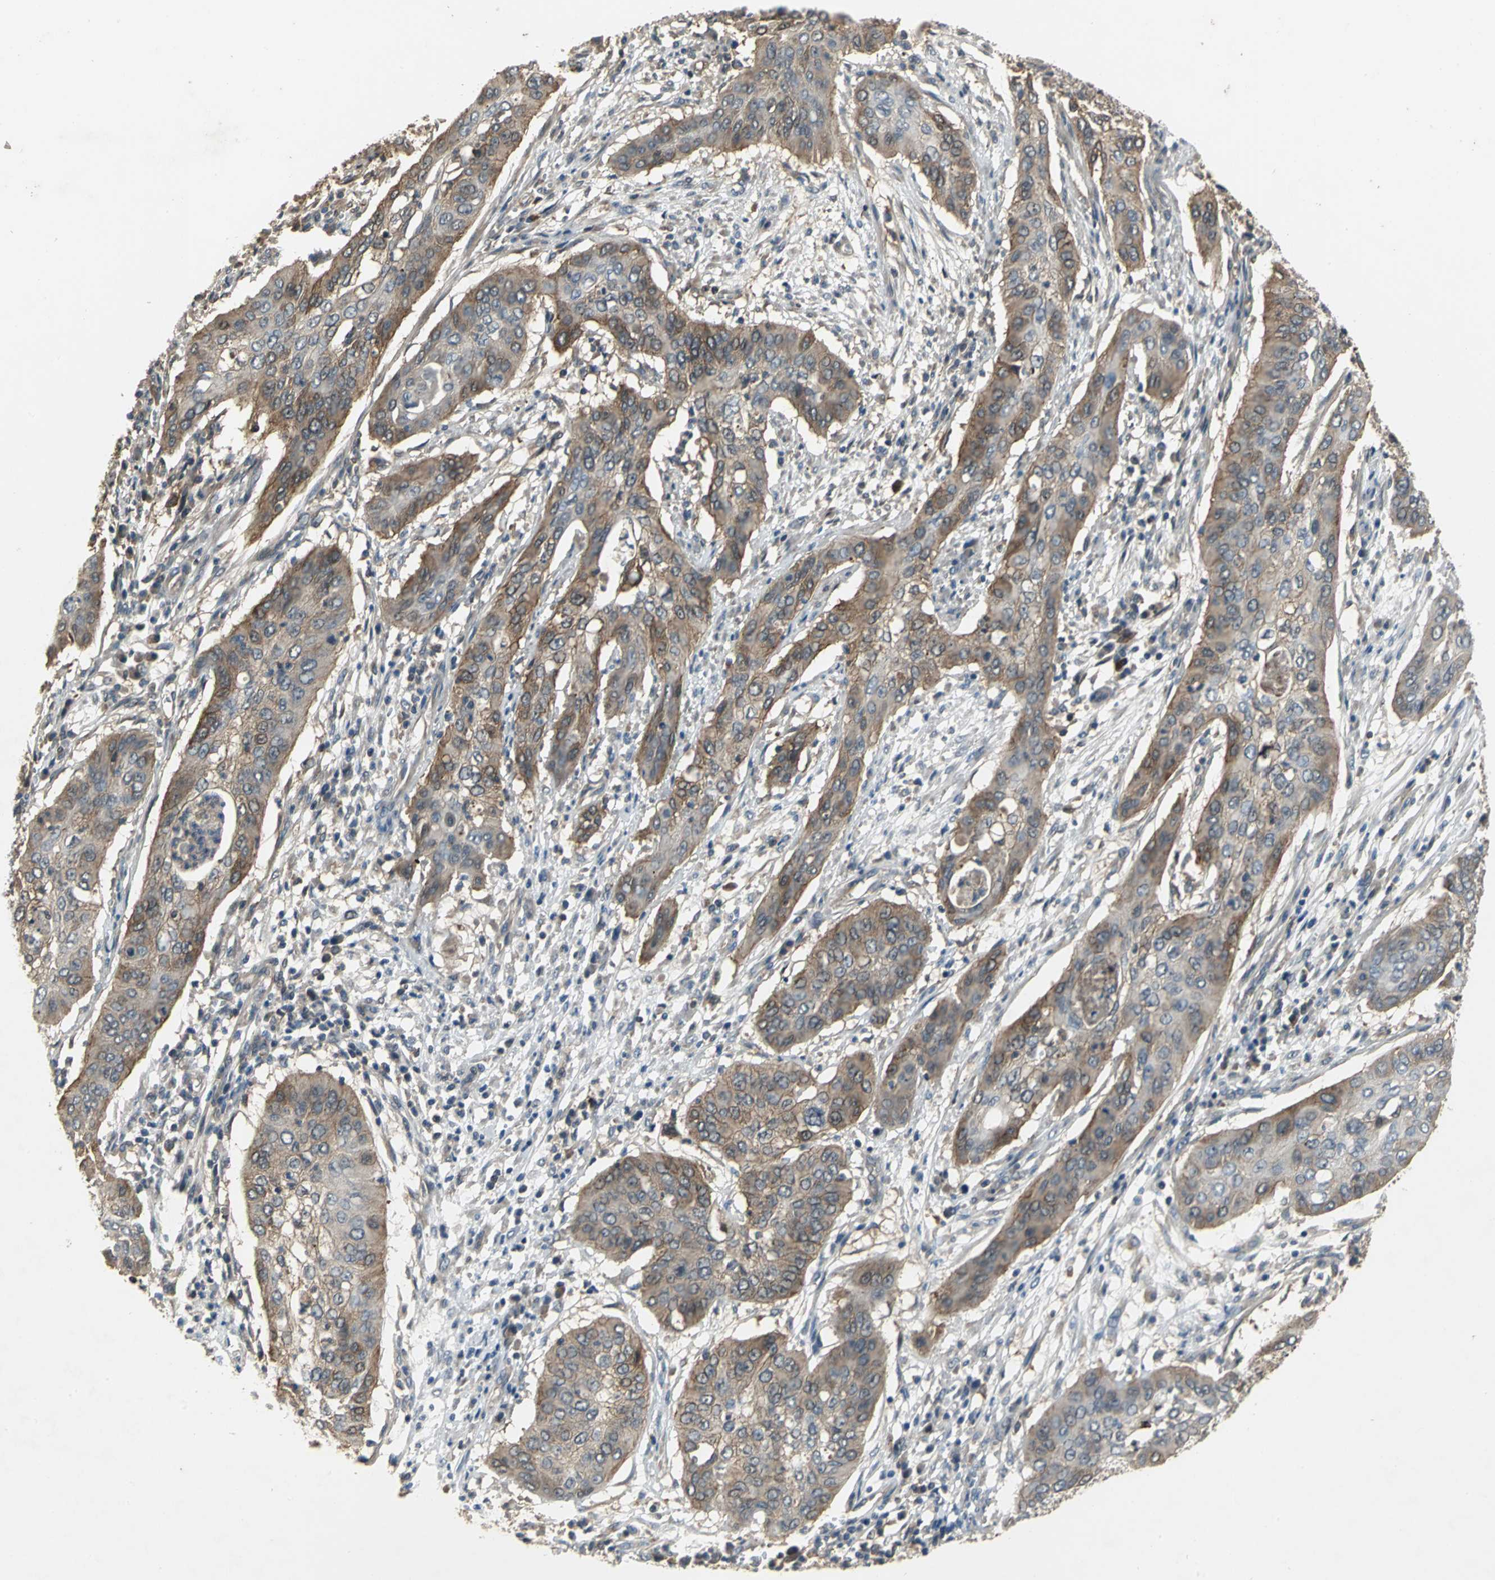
{"staining": {"intensity": "moderate", "quantity": ">75%", "location": "cytoplasmic/membranous"}, "tissue": "cervical cancer", "cell_type": "Tumor cells", "image_type": "cancer", "snomed": [{"axis": "morphology", "description": "Squamous cell carcinoma, NOS"}, {"axis": "topography", "description": "Cervix"}], "caption": "A histopathology image of human cervical squamous cell carcinoma stained for a protein displays moderate cytoplasmic/membranous brown staining in tumor cells. The protein of interest is stained brown, and the nuclei are stained in blue (DAB IHC with brightfield microscopy, high magnification).", "gene": "MET", "patient": {"sex": "female", "age": 39}}